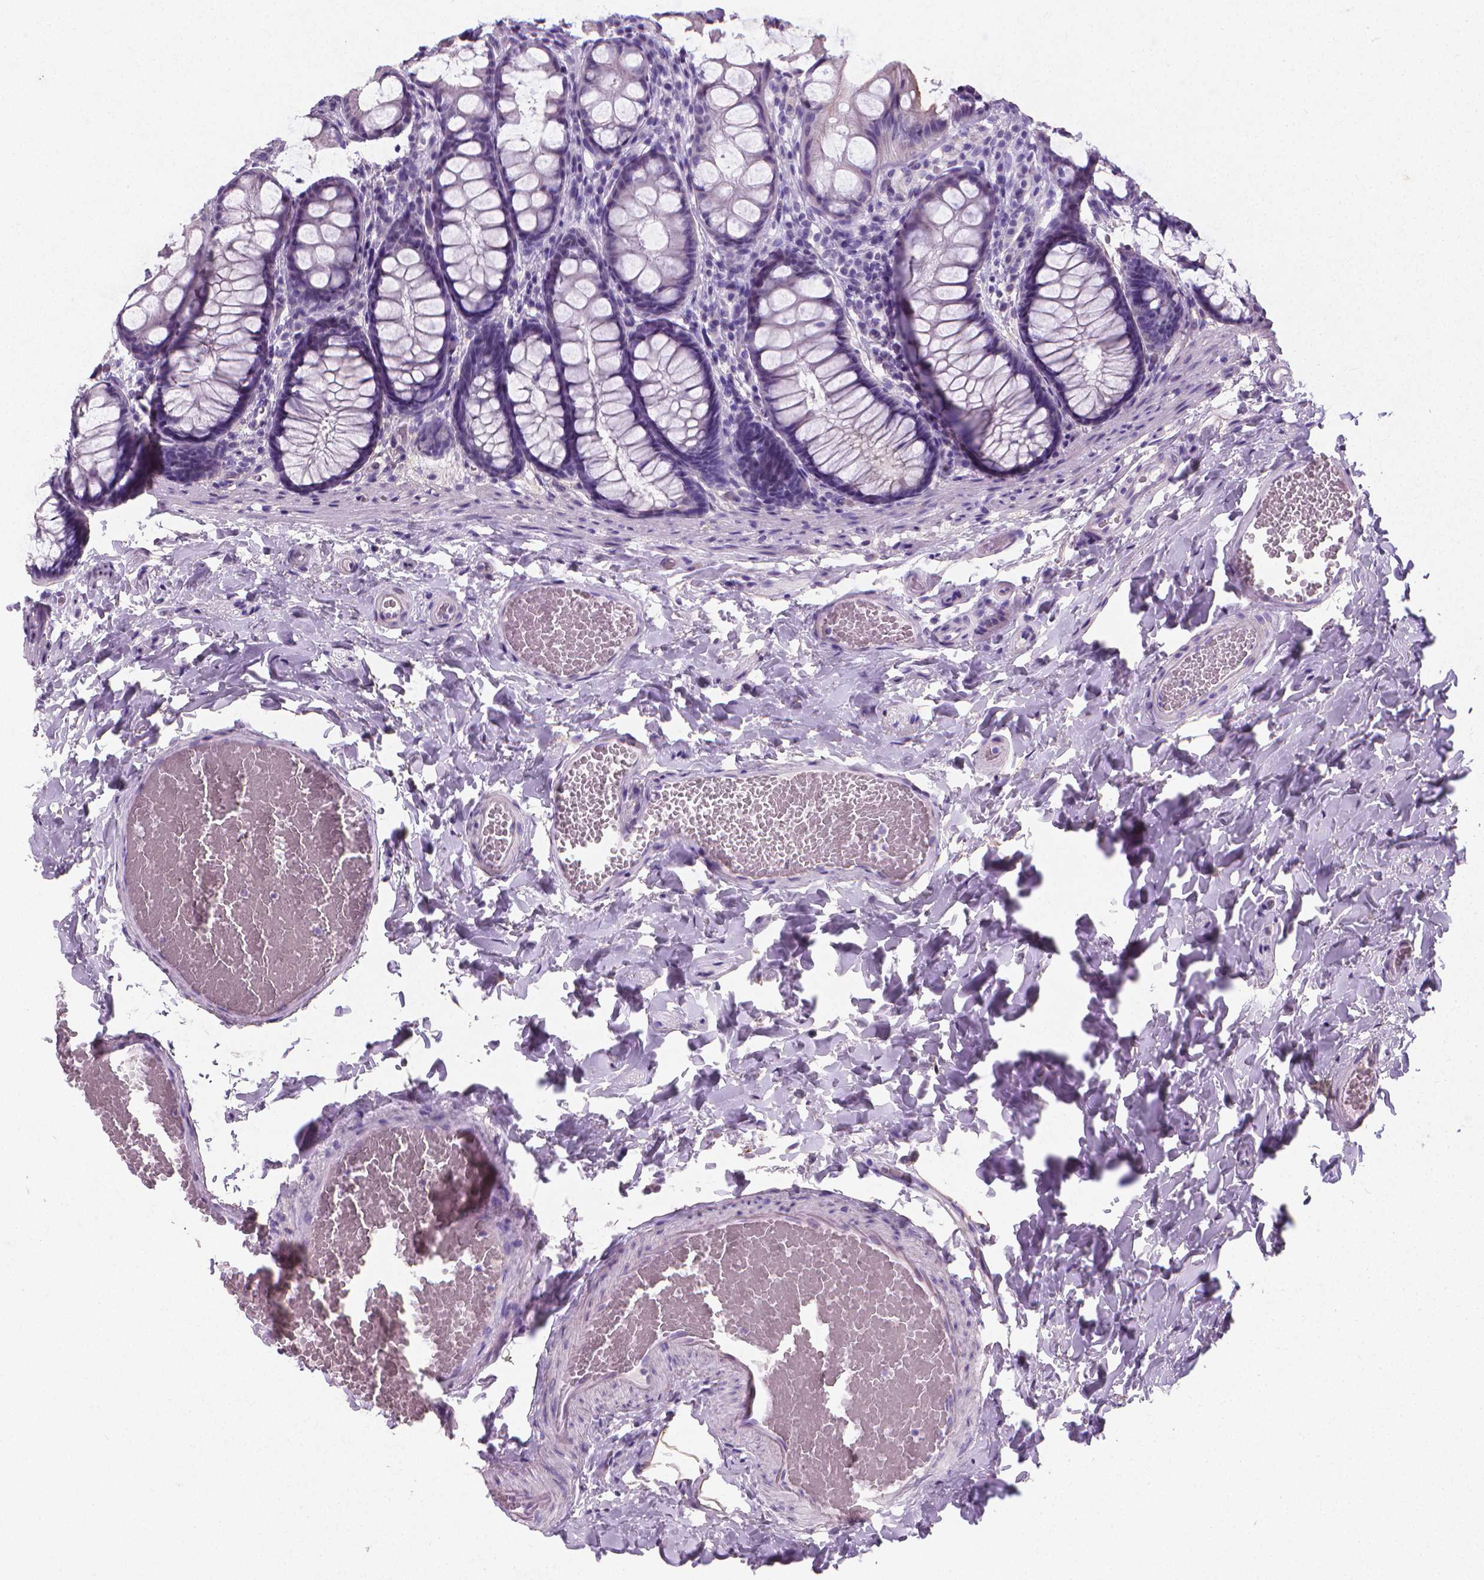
{"staining": {"intensity": "negative", "quantity": "none", "location": "none"}, "tissue": "colon", "cell_type": "Endothelial cells", "image_type": "normal", "snomed": [{"axis": "morphology", "description": "Normal tissue, NOS"}, {"axis": "topography", "description": "Colon"}], "caption": "Protein analysis of benign colon reveals no significant positivity in endothelial cells.", "gene": "XPNPEP2", "patient": {"sex": "male", "age": 47}}